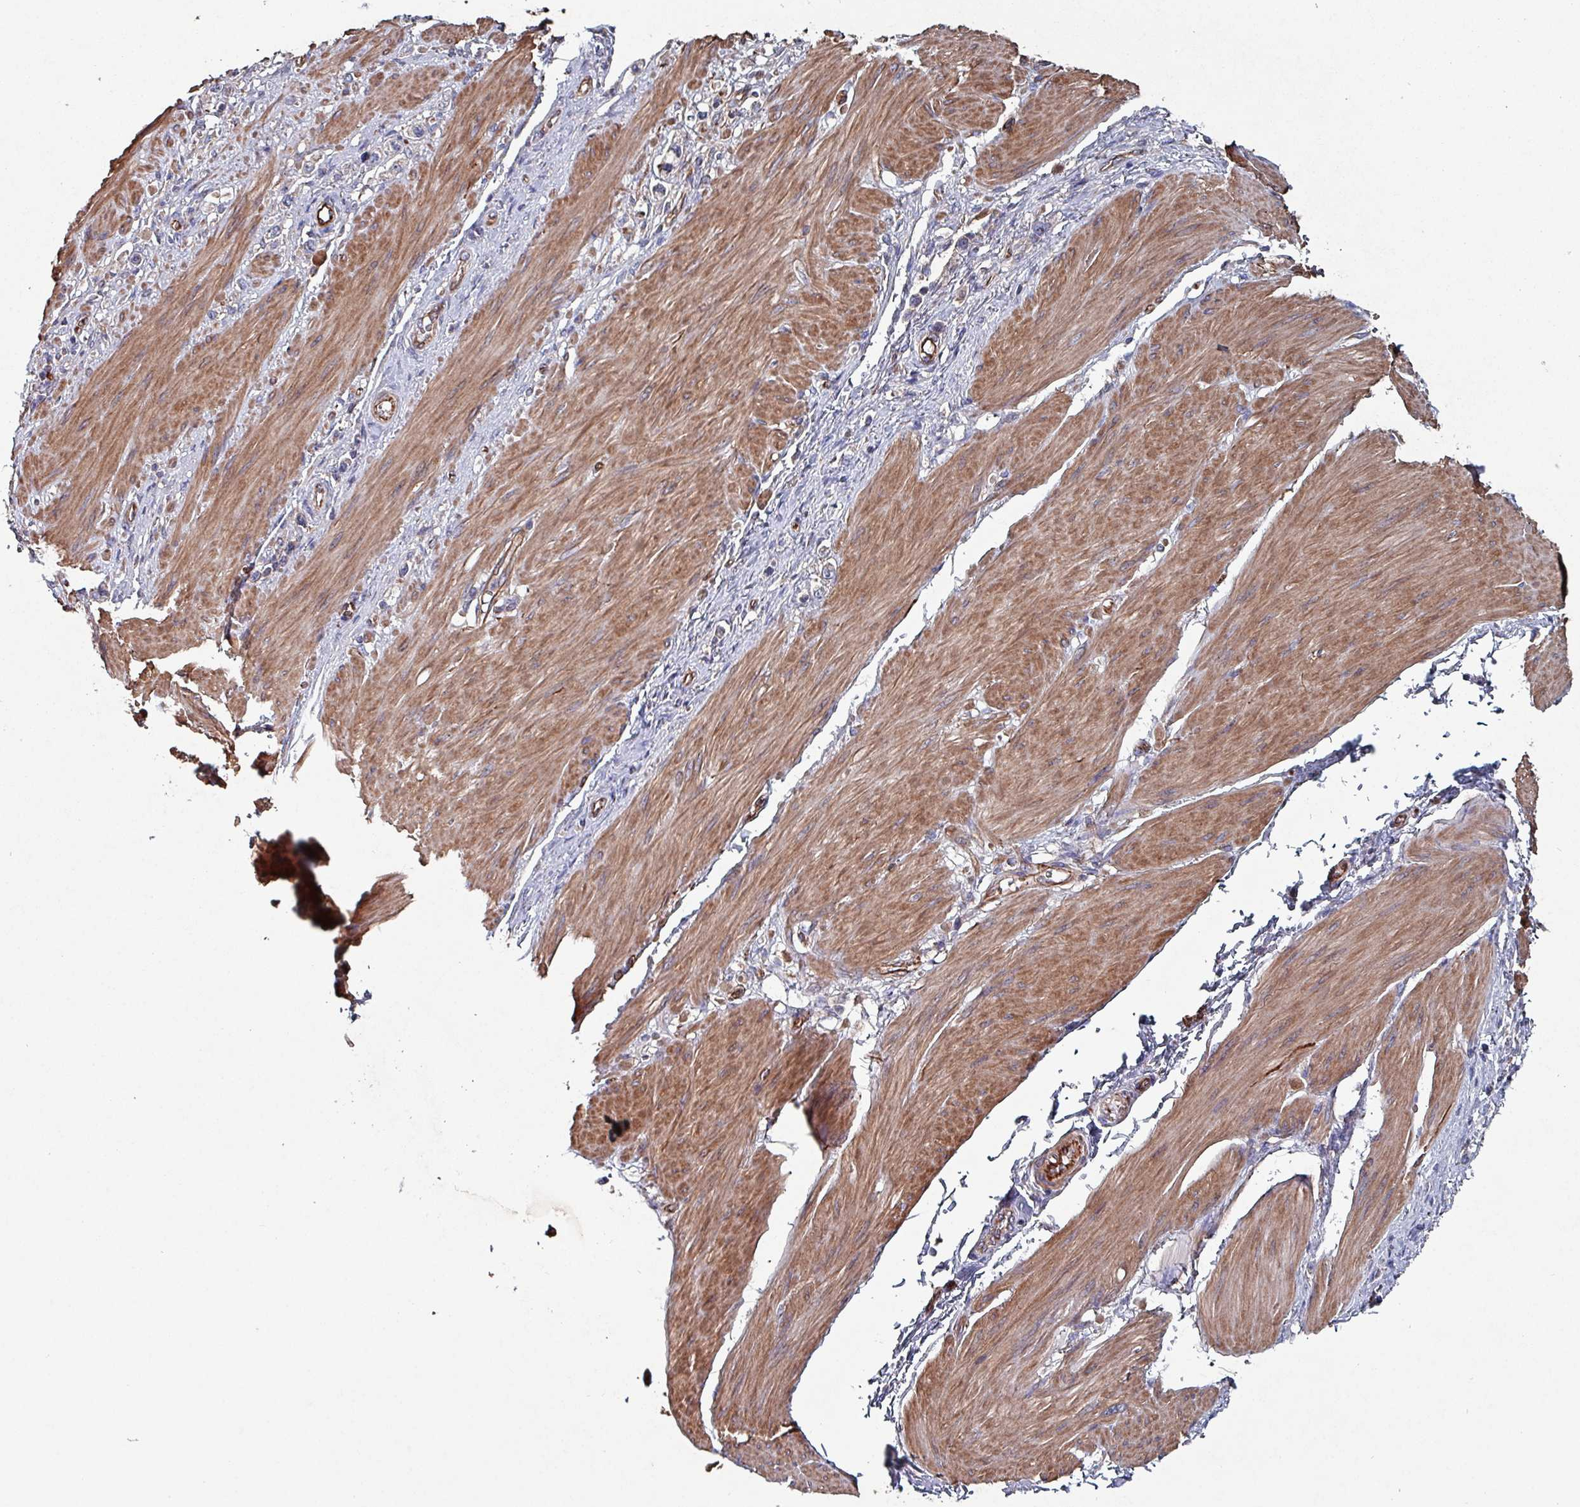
{"staining": {"intensity": "negative", "quantity": "none", "location": "none"}, "tissue": "stomach cancer", "cell_type": "Tumor cells", "image_type": "cancer", "snomed": [{"axis": "morphology", "description": "Adenocarcinoma, NOS"}, {"axis": "topography", "description": "Stomach"}], "caption": "Histopathology image shows no protein expression in tumor cells of adenocarcinoma (stomach) tissue. (Brightfield microscopy of DAB (3,3'-diaminobenzidine) IHC at high magnification).", "gene": "ANO10", "patient": {"sex": "female", "age": 65}}